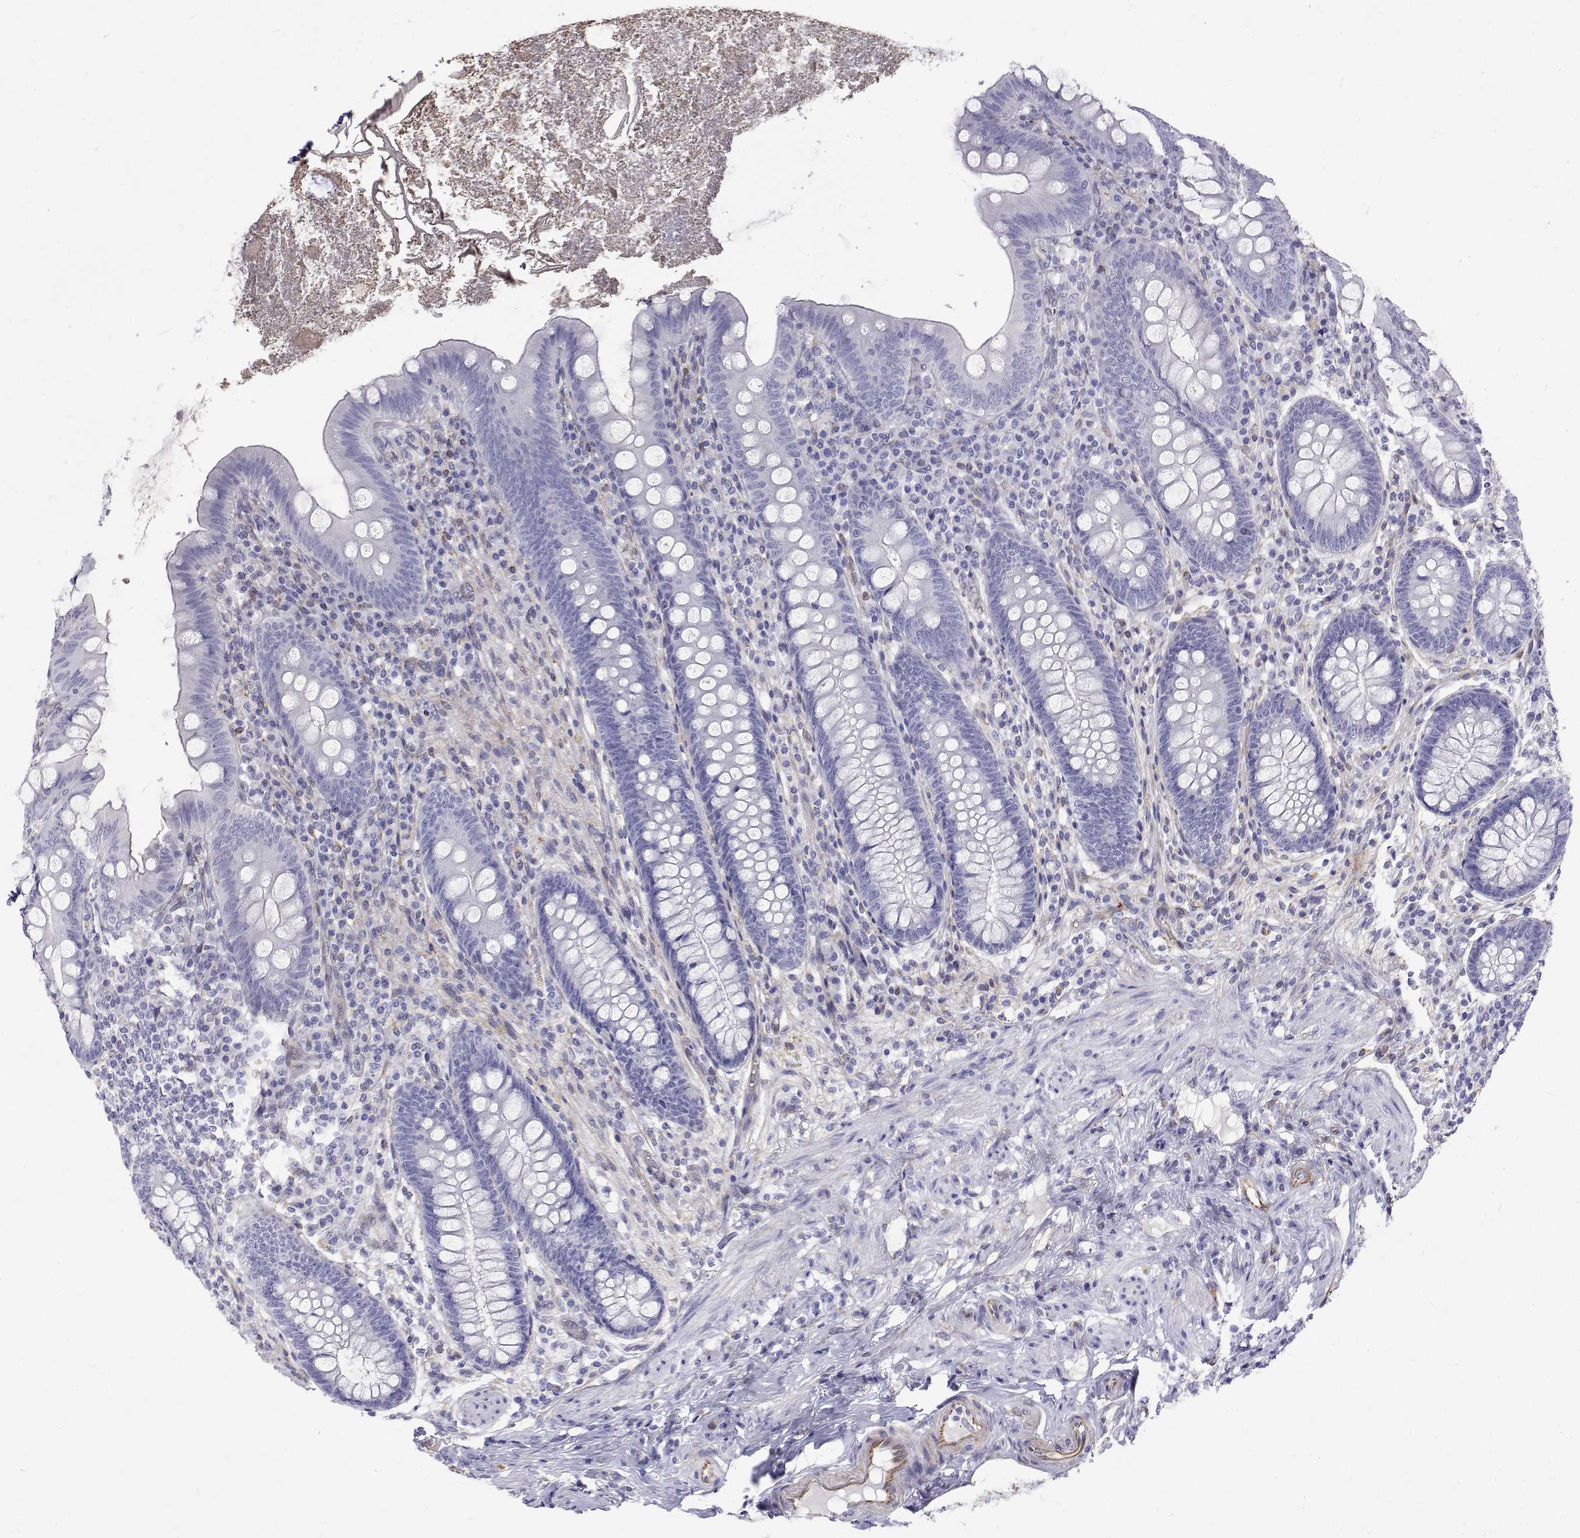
{"staining": {"intensity": "negative", "quantity": "none", "location": "none"}, "tissue": "appendix", "cell_type": "Glandular cells", "image_type": "normal", "snomed": [{"axis": "morphology", "description": "Normal tissue, NOS"}, {"axis": "topography", "description": "Appendix"}], "caption": "Immunohistochemical staining of benign human appendix demonstrates no significant expression in glandular cells. Nuclei are stained in blue.", "gene": "OPRPN", "patient": {"sex": "male", "age": 71}}